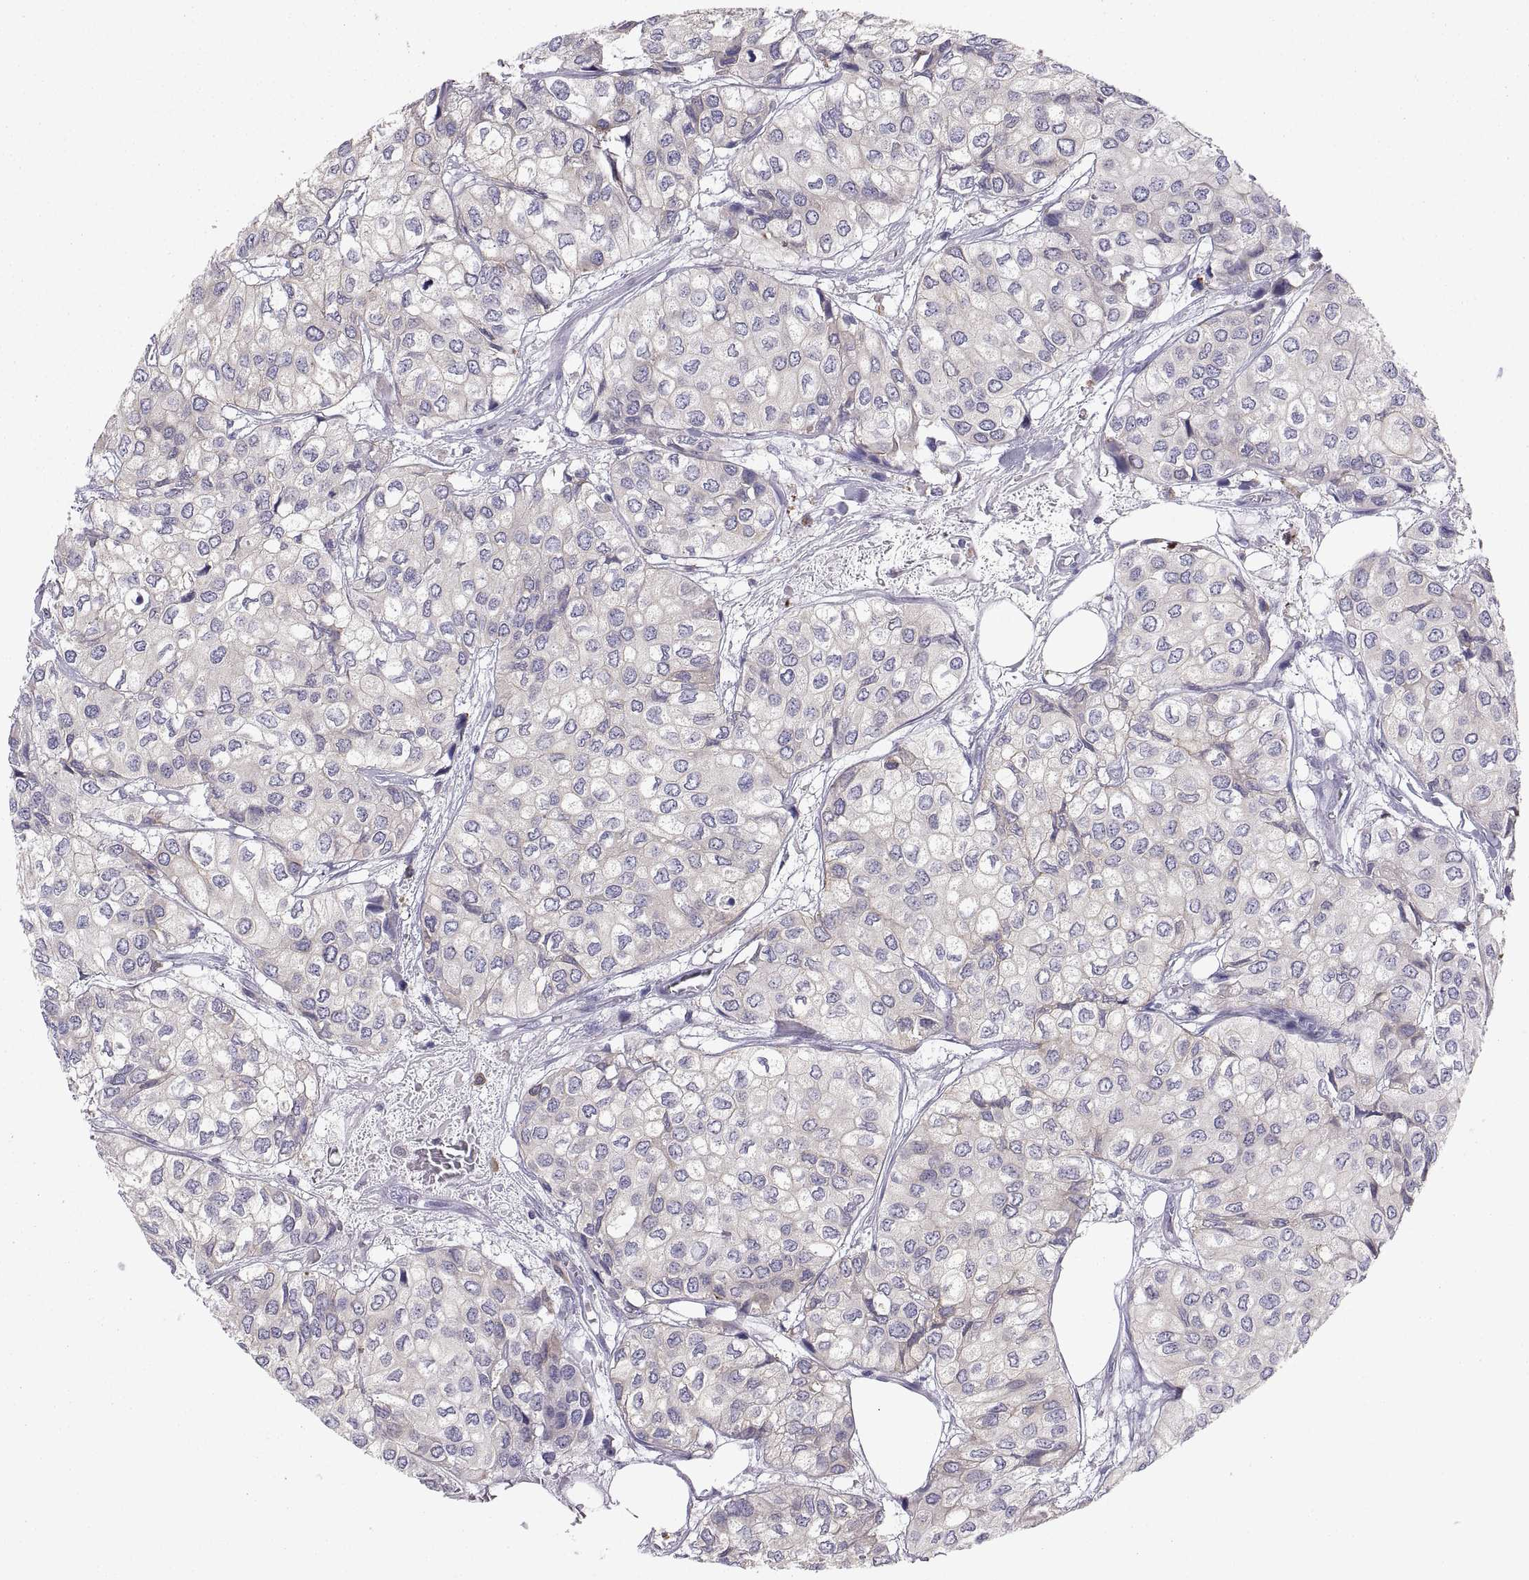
{"staining": {"intensity": "negative", "quantity": "none", "location": "none"}, "tissue": "urothelial cancer", "cell_type": "Tumor cells", "image_type": "cancer", "snomed": [{"axis": "morphology", "description": "Urothelial carcinoma, High grade"}, {"axis": "topography", "description": "Urinary bladder"}], "caption": "Immunohistochemical staining of urothelial carcinoma (high-grade) displays no significant expression in tumor cells.", "gene": "ERO1A", "patient": {"sex": "male", "age": 73}}